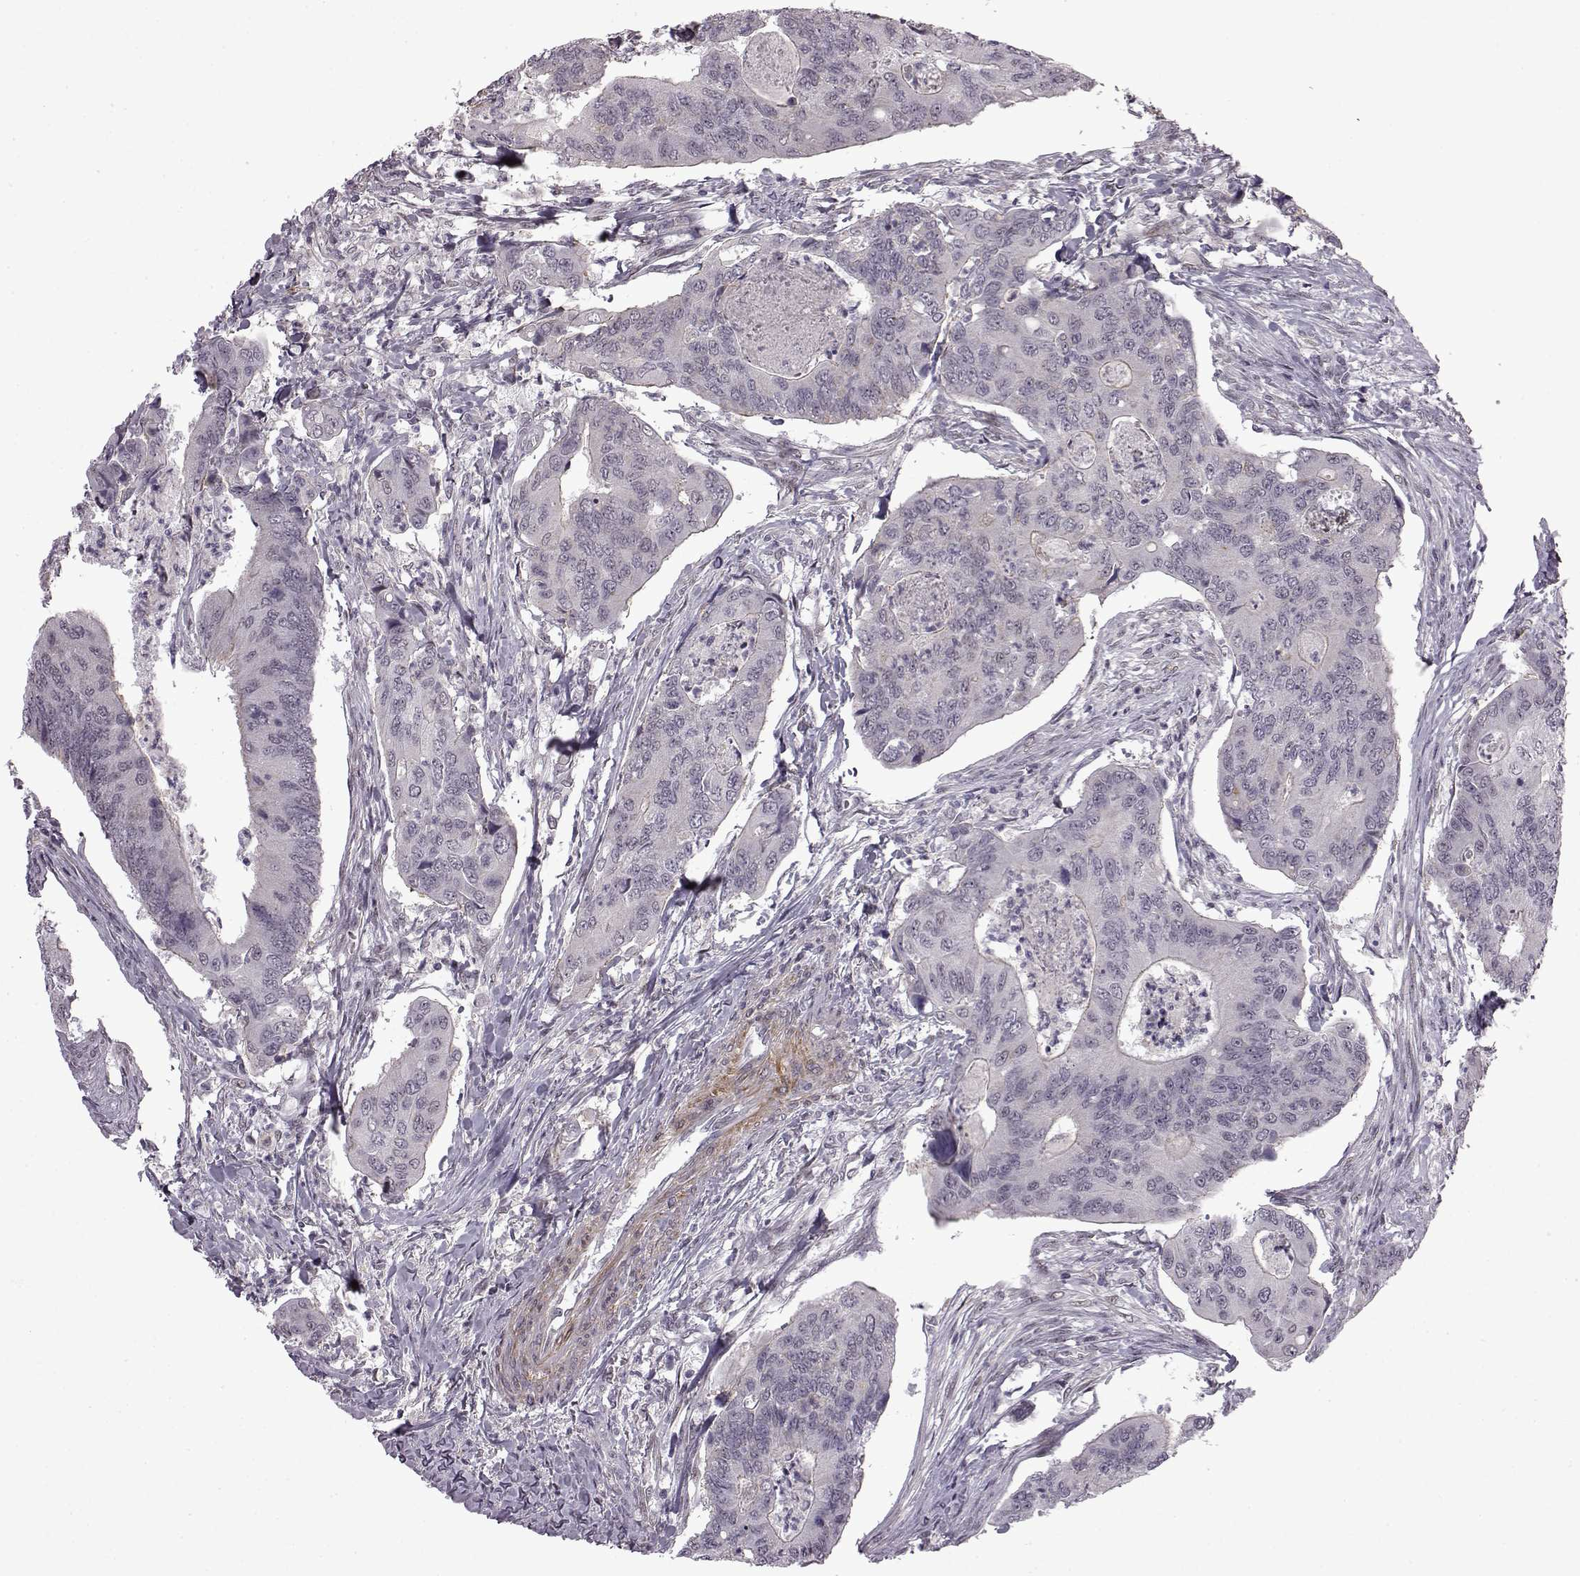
{"staining": {"intensity": "negative", "quantity": "none", "location": "none"}, "tissue": "colorectal cancer", "cell_type": "Tumor cells", "image_type": "cancer", "snomed": [{"axis": "morphology", "description": "Adenocarcinoma, NOS"}, {"axis": "topography", "description": "Colon"}], "caption": "Immunohistochemistry of colorectal cancer (adenocarcinoma) exhibits no staining in tumor cells.", "gene": "SYNPO2", "patient": {"sex": "female", "age": 67}}